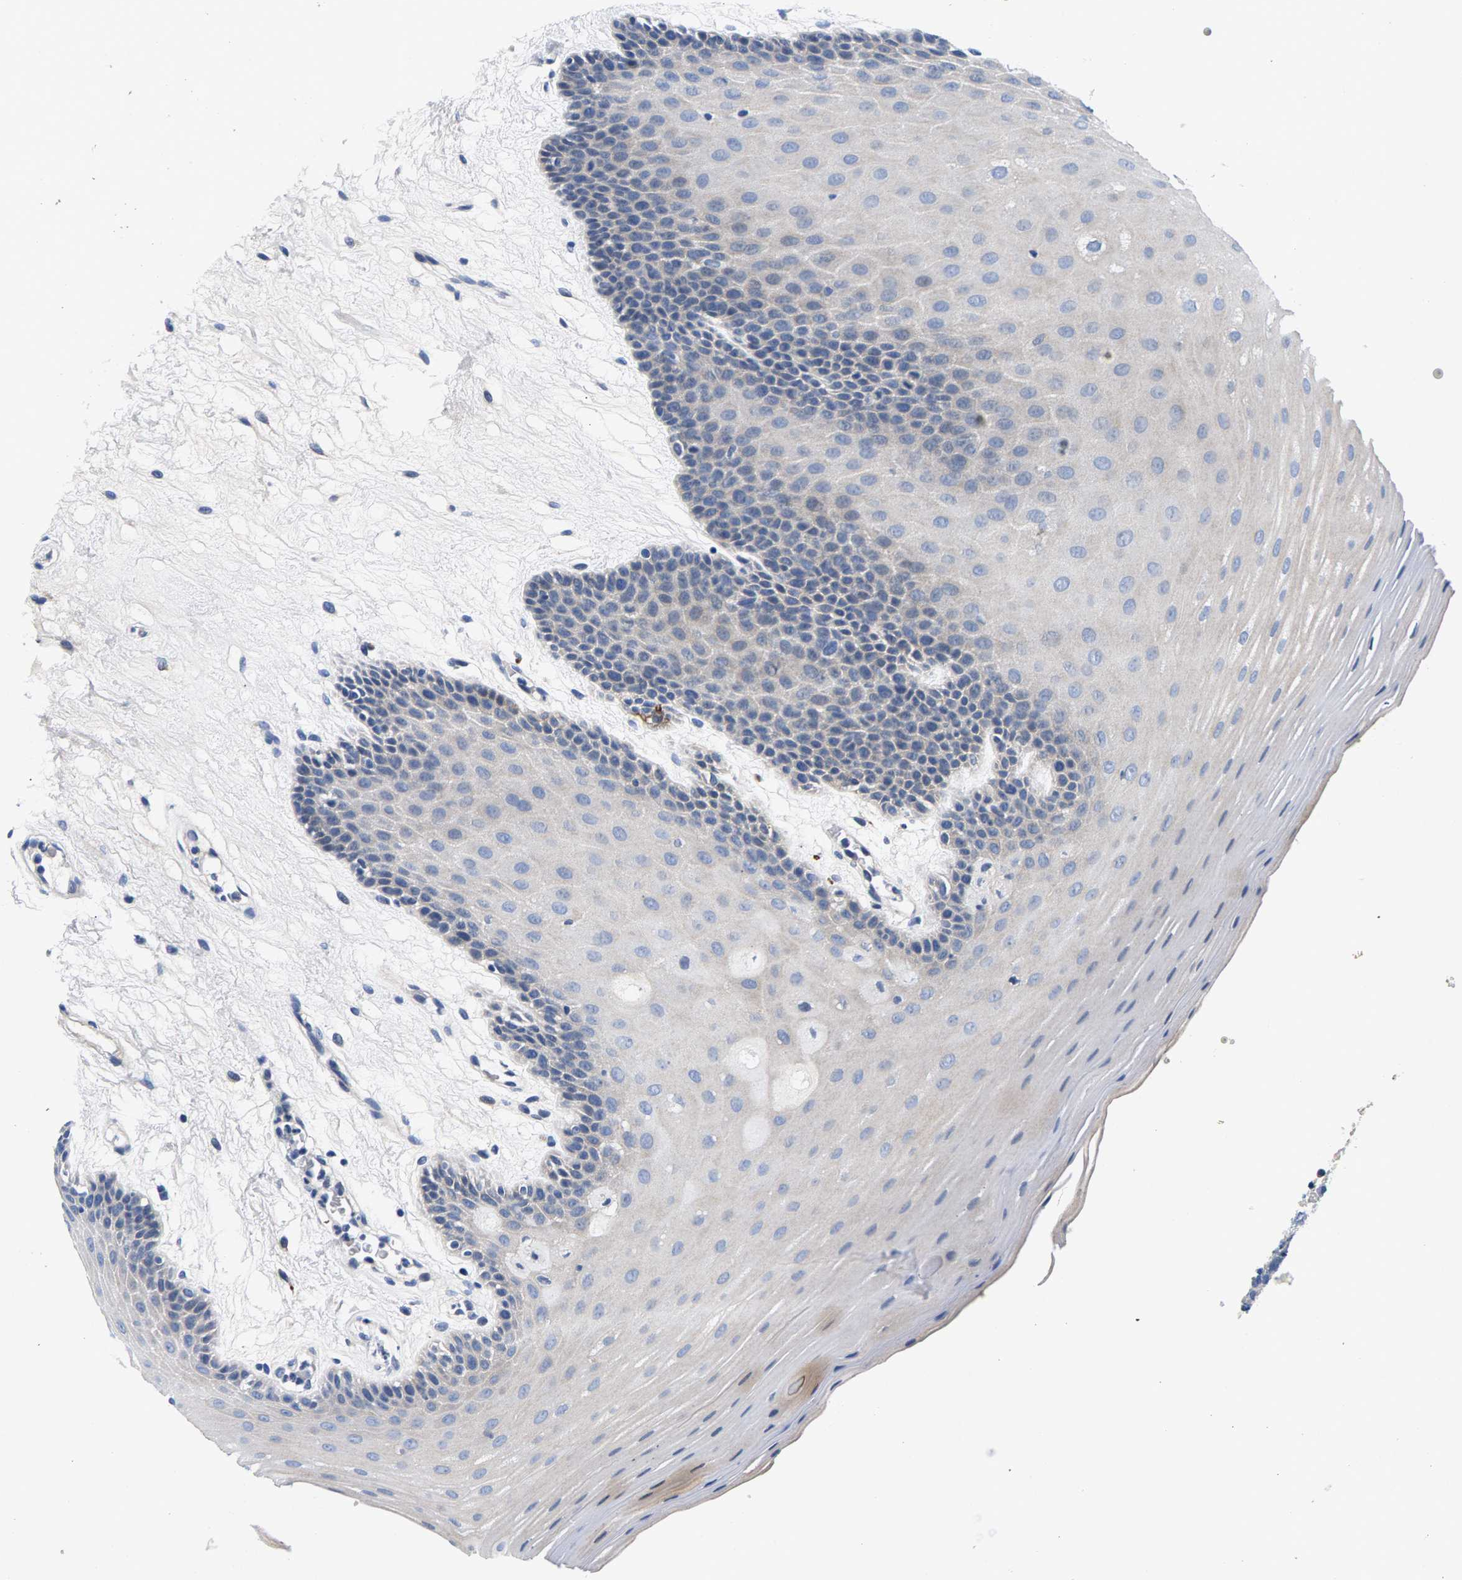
{"staining": {"intensity": "negative", "quantity": "none", "location": "none"}, "tissue": "oral mucosa", "cell_type": "Squamous epithelial cells", "image_type": "normal", "snomed": [{"axis": "morphology", "description": "Normal tissue, NOS"}, {"axis": "morphology", "description": "Squamous cell carcinoma, NOS"}, {"axis": "topography", "description": "Skeletal muscle"}, {"axis": "topography", "description": "Oral tissue"}, {"axis": "topography", "description": "Head-Neck"}], "caption": "The micrograph exhibits no staining of squamous epithelial cells in benign oral mucosa. The staining is performed using DAB brown chromogen with nuclei counter-stained in using hematoxylin.", "gene": "P2RY4", "patient": {"sex": "male", "age": 71}}